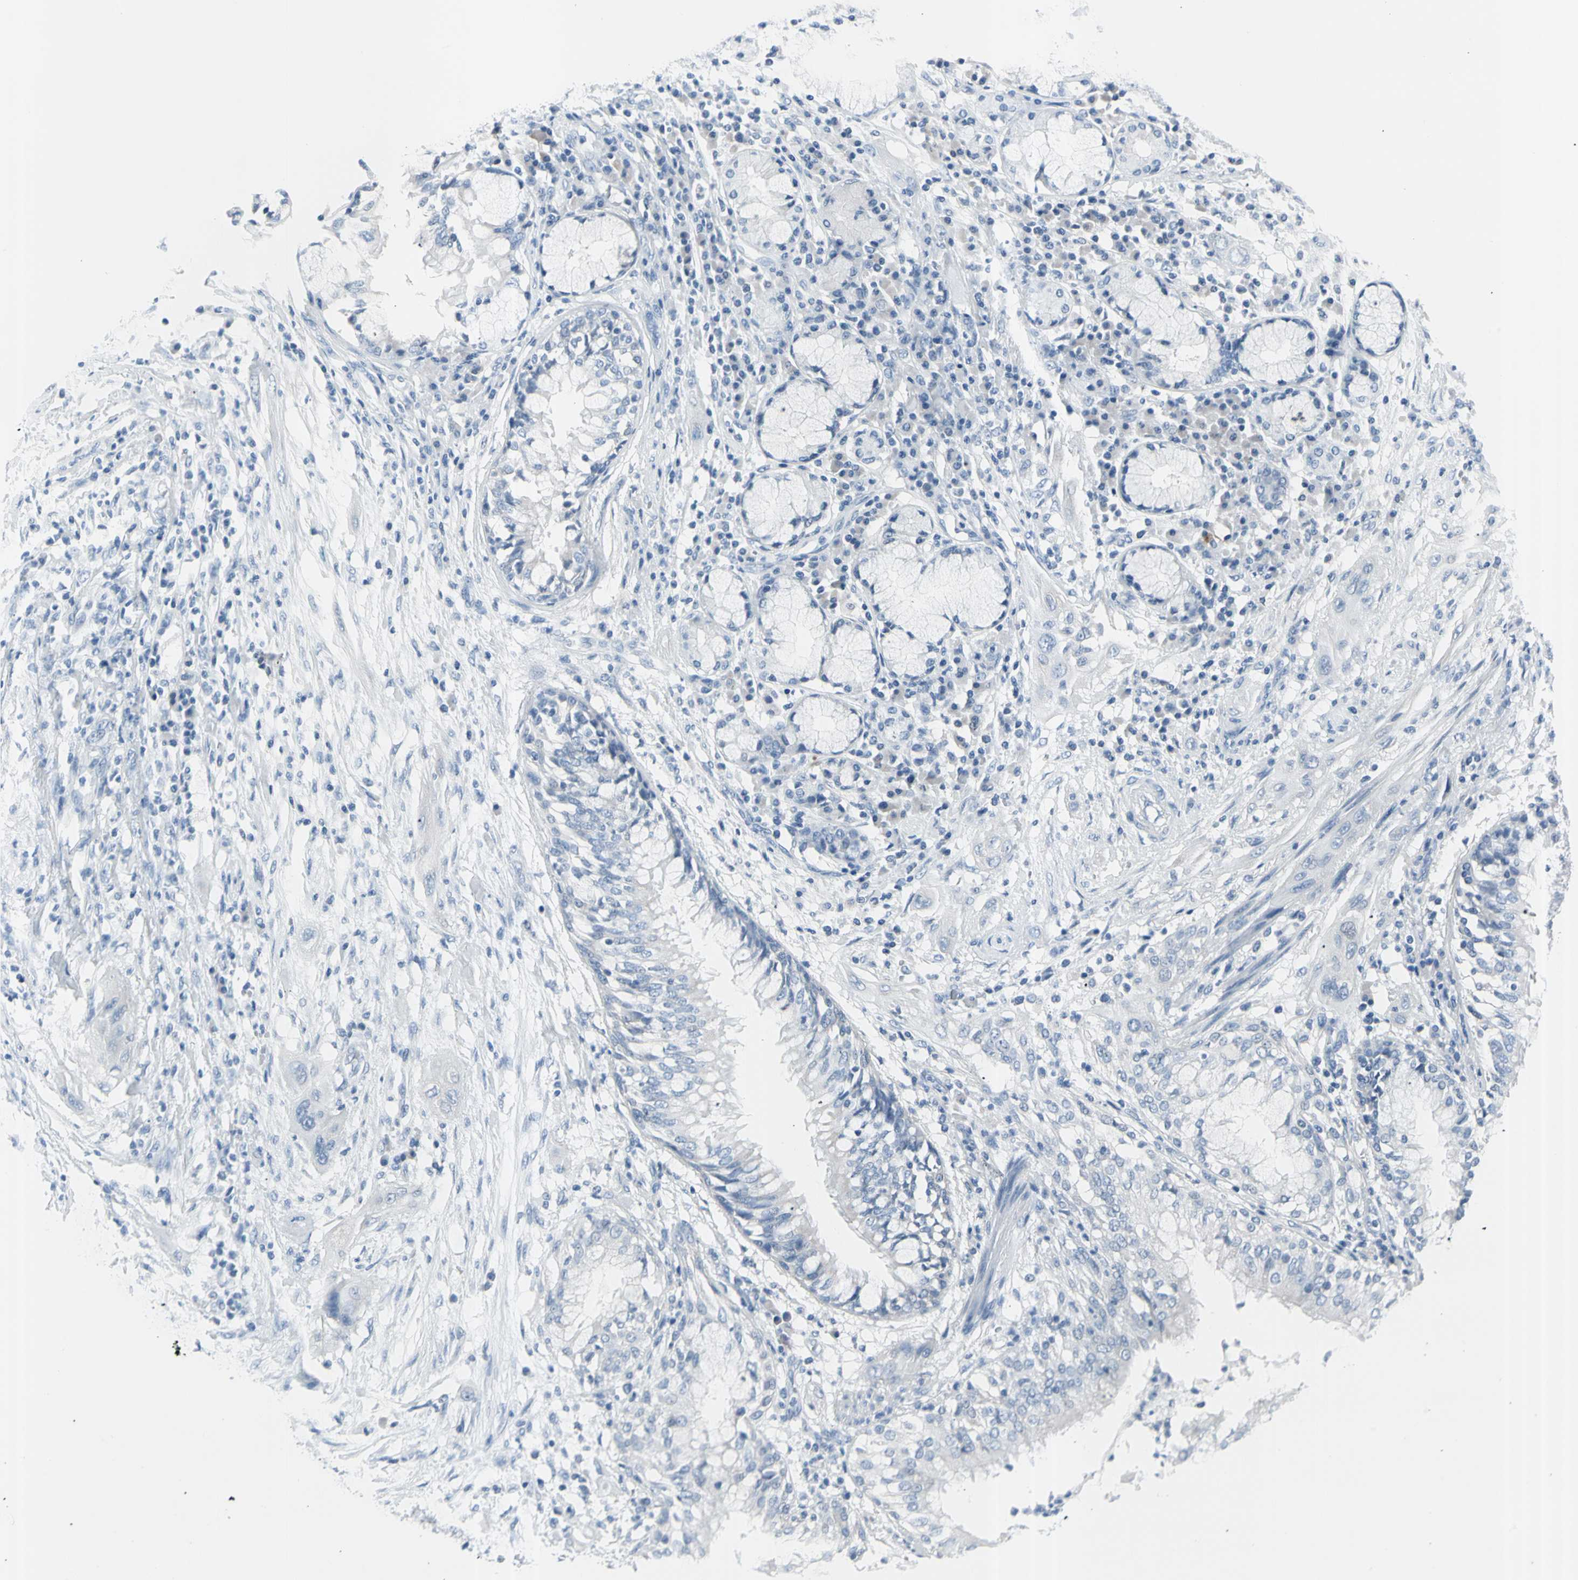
{"staining": {"intensity": "negative", "quantity": "none", "location": "none"}, "tissue": "lung cancer", "cell_type": "Tumor cells", "image_type": "cancer", "snomed": [{"axis": "morphology", "description": "Squamous cell carcinoma, NOS"}, {"axis": "topography", "description": "Lung"}], "caption": "This image is of squamous cell carcinoma (lung) stained with immunohistochemistry (IHC) to label a protein in brown with the nuclei are counter-stained blue. There is no positivity in tumor cells. (Immunohistochemistry (ihc), brightfield microscopy, high magnification).", "gene": "TPO", "patient": {"sex": "female", "age": 47}}